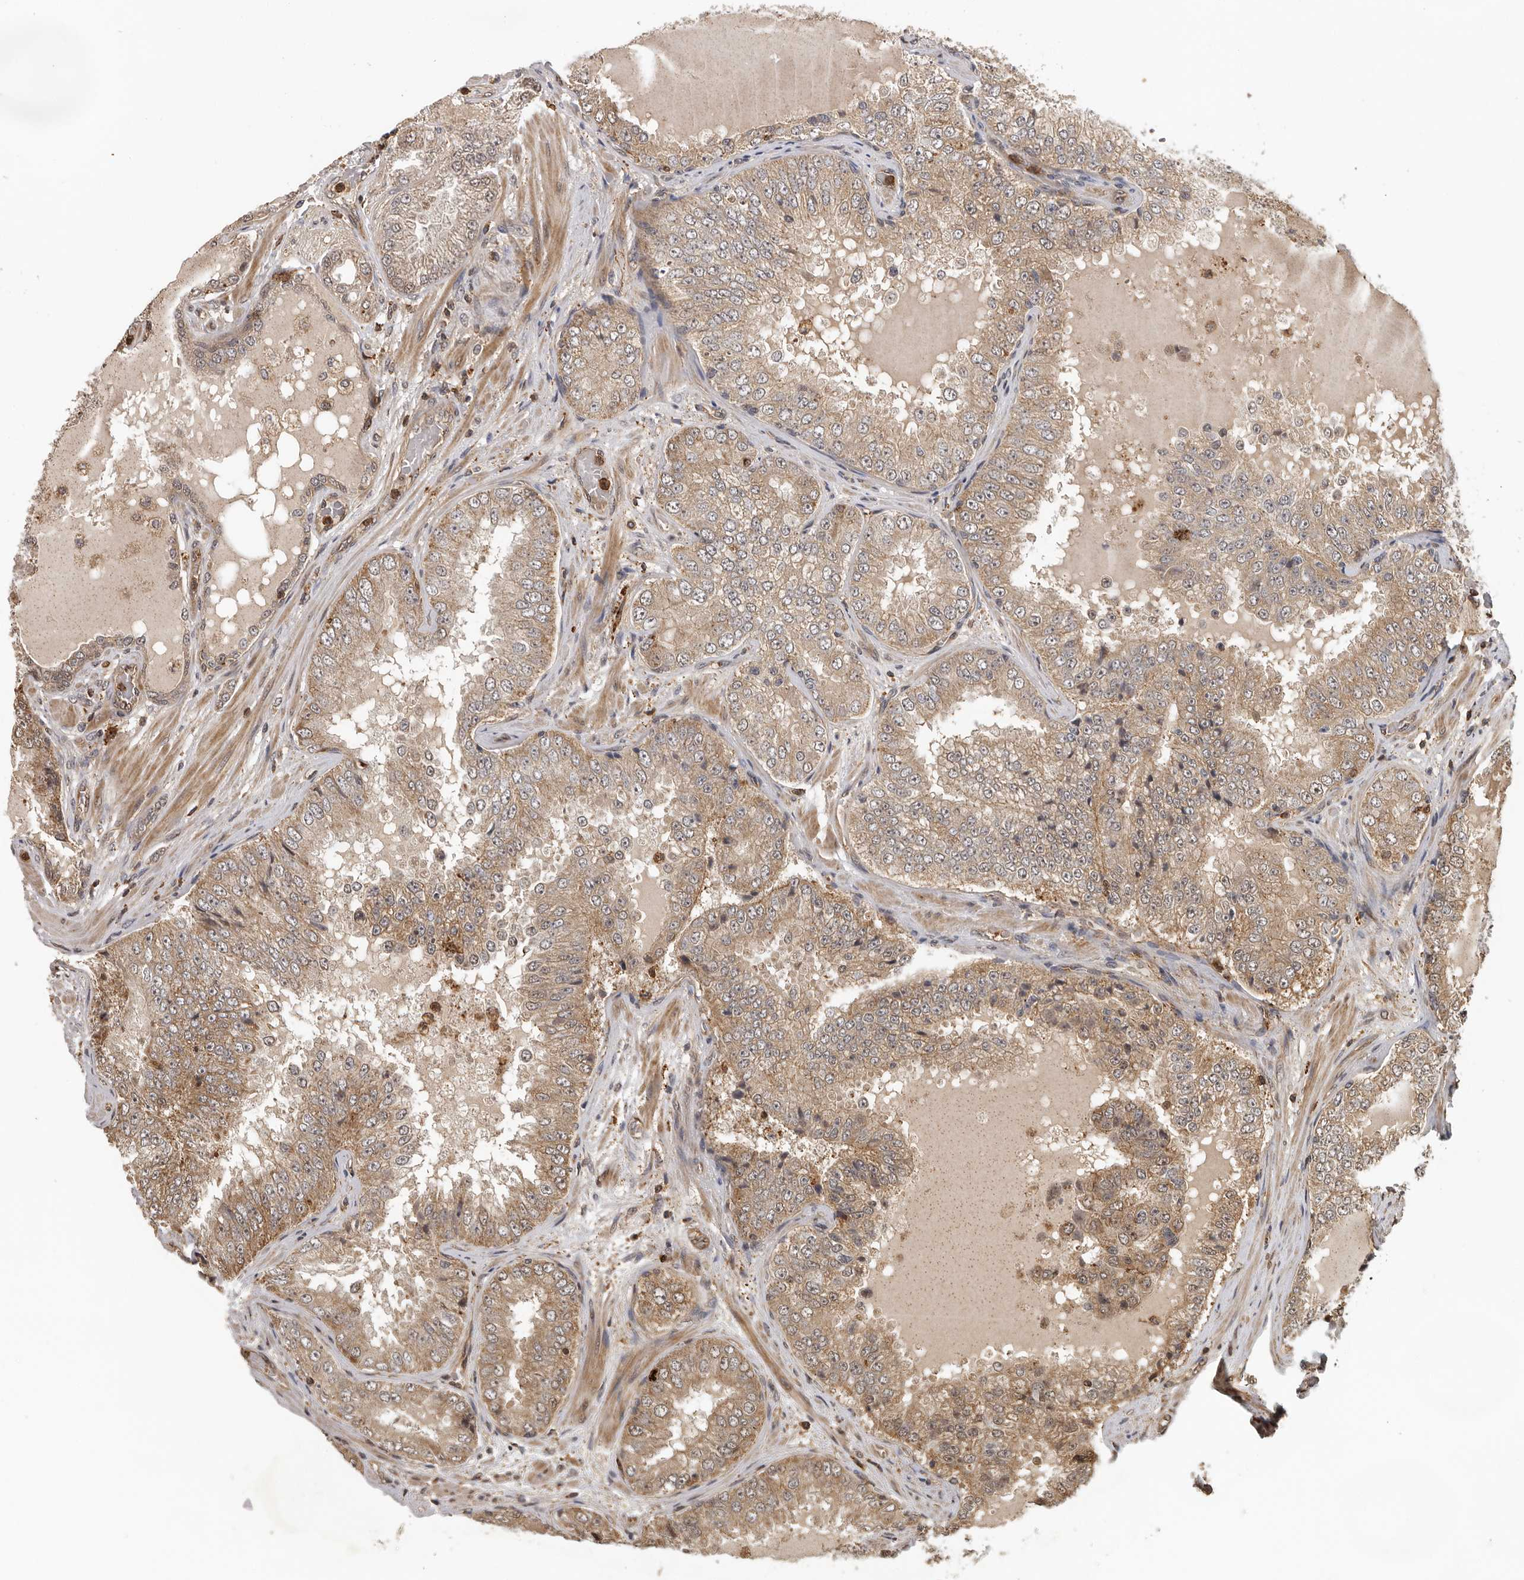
{"staining": {"intensity": "moderate", "quantity": ">75%", "location": "cytoplasmic/membranous"}, "tissue": "prostate cancer", "cell_type": "Tumor cells", "image_type": "cancer", "snomed": [{"axis": "morphology", "description": "Adenocarcinoma, High grade"}, {"axis": "topography", "description": "Prostate"}], "caption": "IHC image of human prostate cancer (high-grade adenocarcinoma) stained for a protein (brown), which reveals medium levels of moderate cytoplasmic/membranous staining in about >75% of tumor cells.", "gene": "RNF157", "patient": {"sex": "male", "age": 58}}